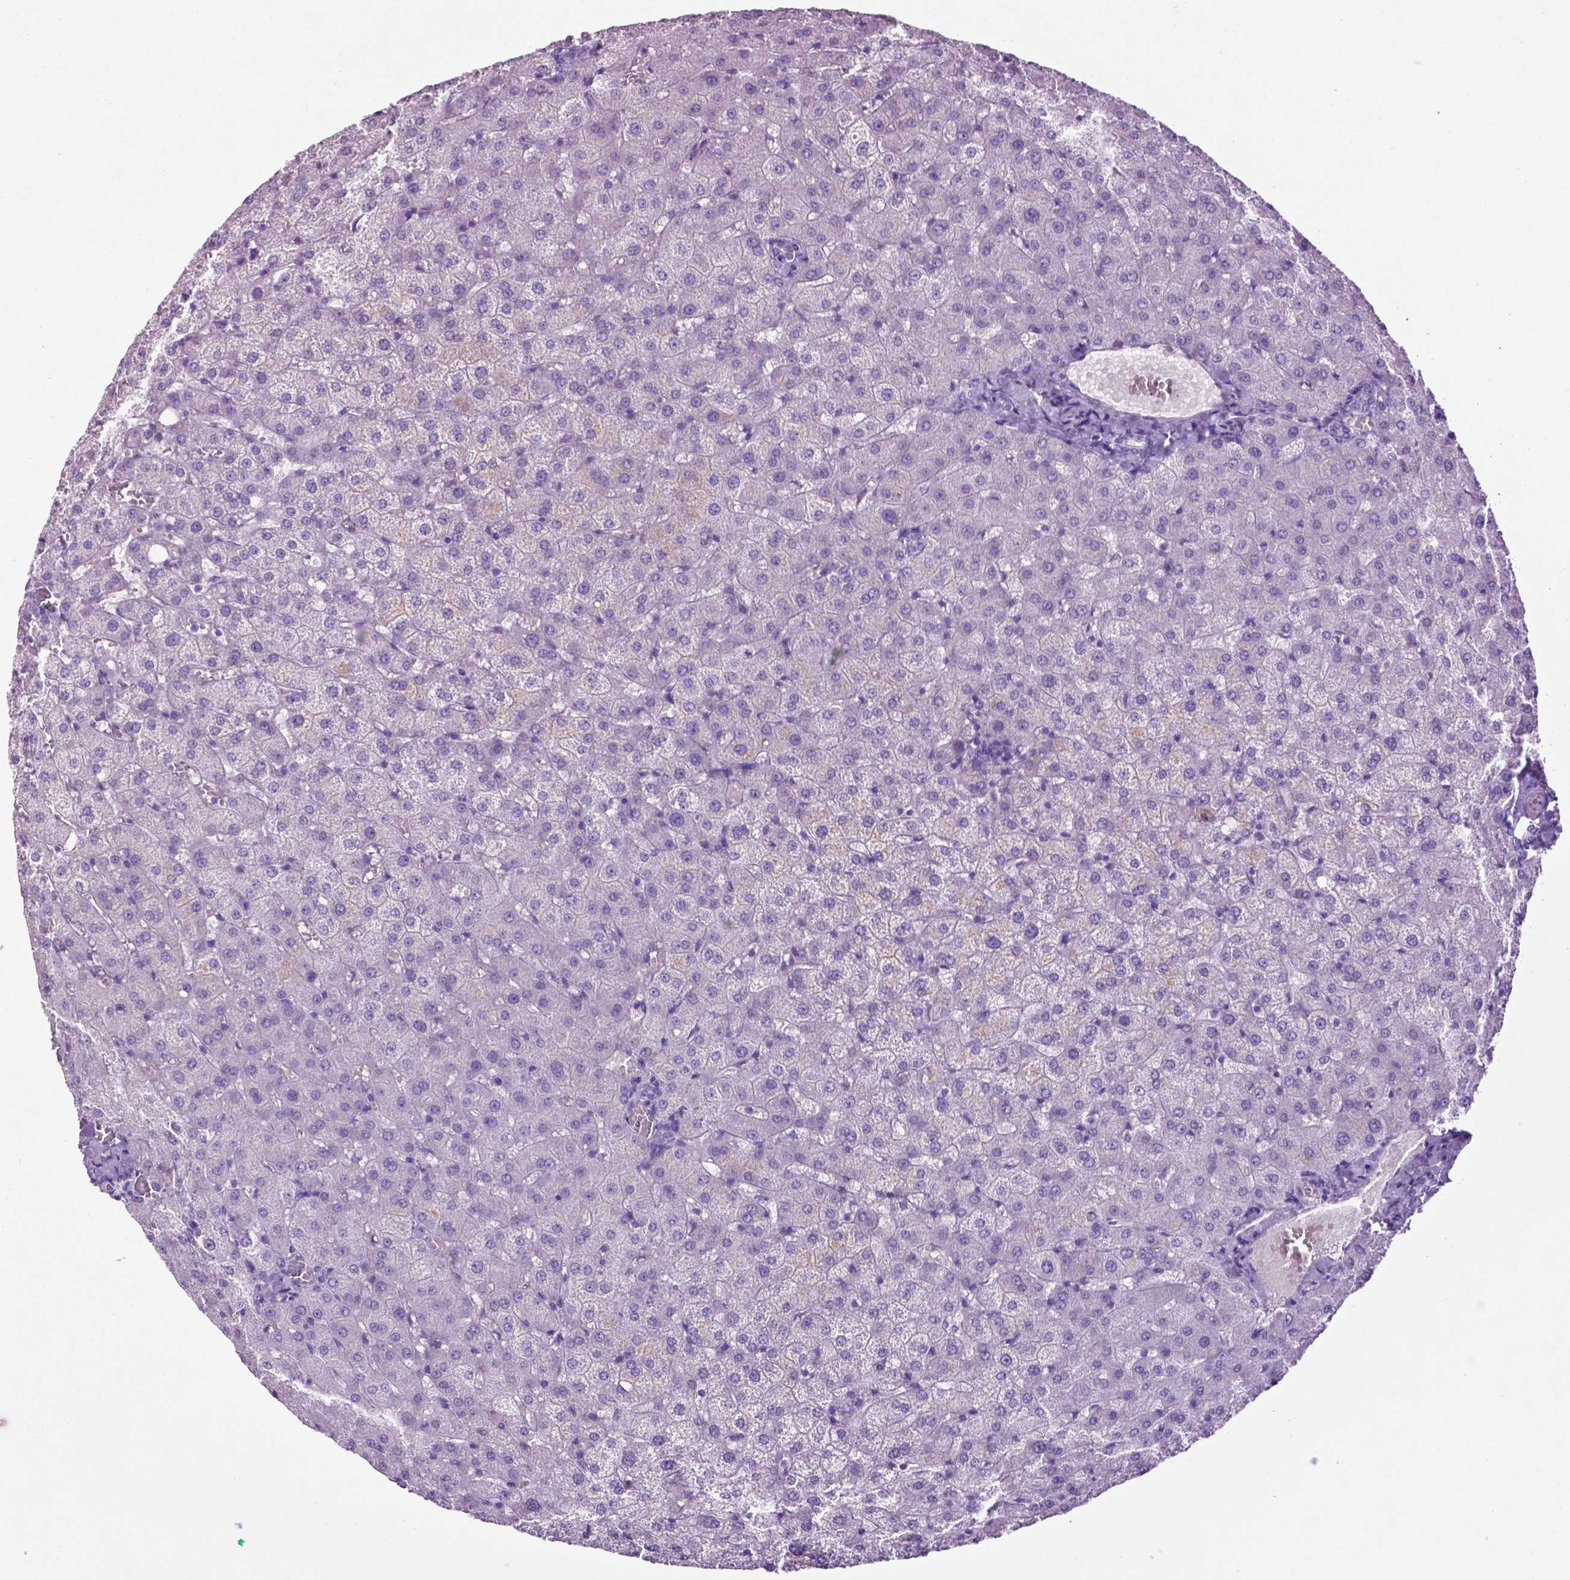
{"staining": {"intensity": "negative", "quantity": "none", "location": "none"}, "tissue": "liver", "cell_type": "Cholangiocytes", "image_type": "normal", "snomed": [{"axis": "morphology", "description": "Normal tissue, NOS"}, {"axis": "topography", "description": "Liver"}], "caption": "A micrograph of liver stained for a protein demonstrates no brown staining in cholangiocytes. (Immunohistochemistry (ihc), brightfield microscopy, high magnification).", "gene": "PHGR1", "patient": {"sex": "female", "age": 50}}